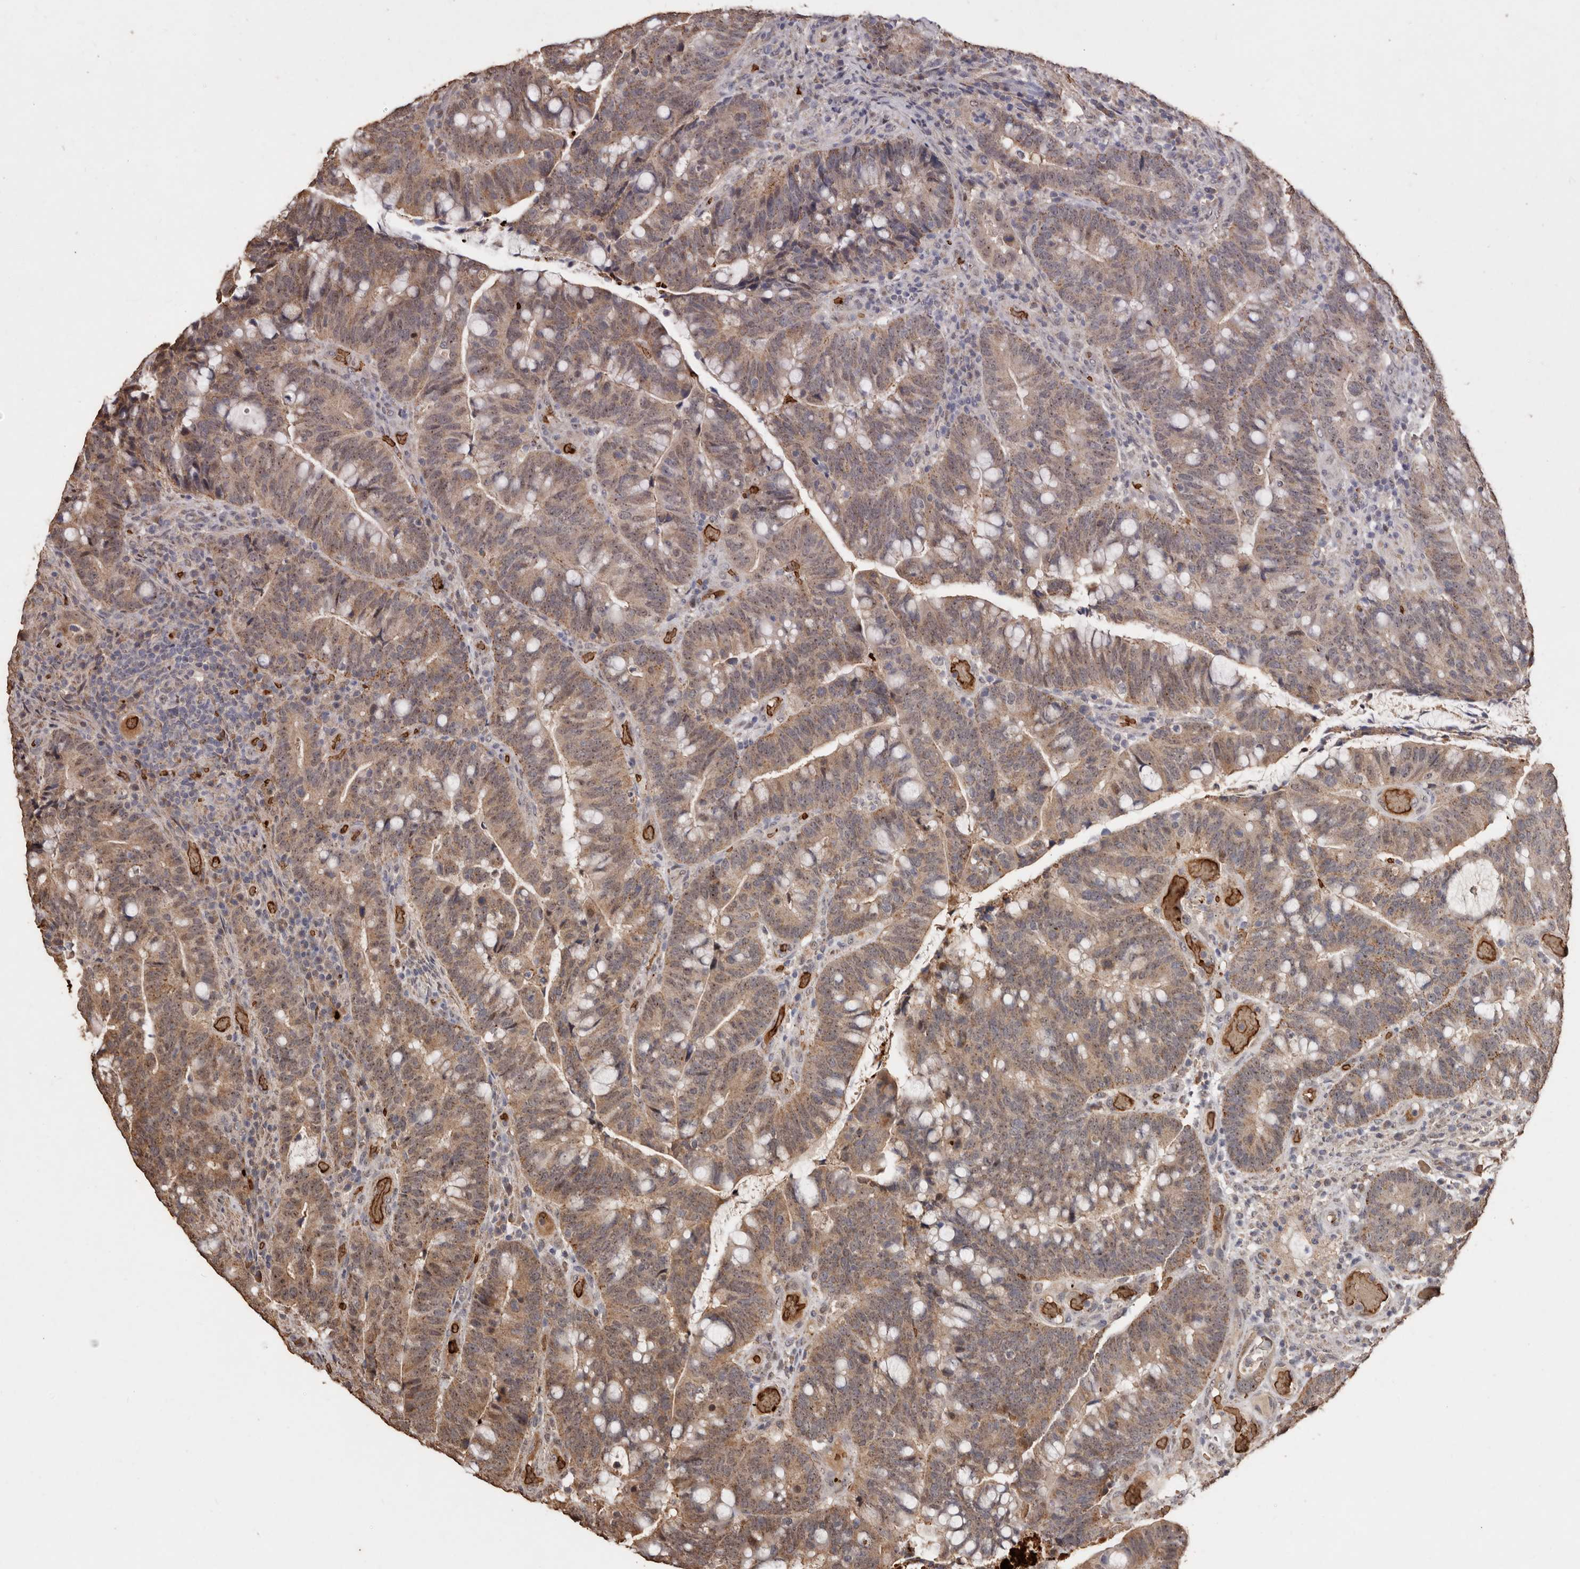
{"staining": {"intensity": "moderate", "quantity": ">75%", "location": "cytoplasmic/membranous"}, "tissue": "colorectal cancer", "cell_type": "Tumor cells", "image_type": "cancer", "snomed": [{"axis": "morphology", "description": "Adenocarcinoma, NOS"}, {"axis": "topography", "description": "Colon"}], "caption": "Immunohistochemical staining of colorectal cancer reveals medium levels of moderate cytoplasmic/membranous positivity in about >75% of tumor cells.", "gene": "GRAMD2A", "patient": {"sex": "female", "age": 66}}